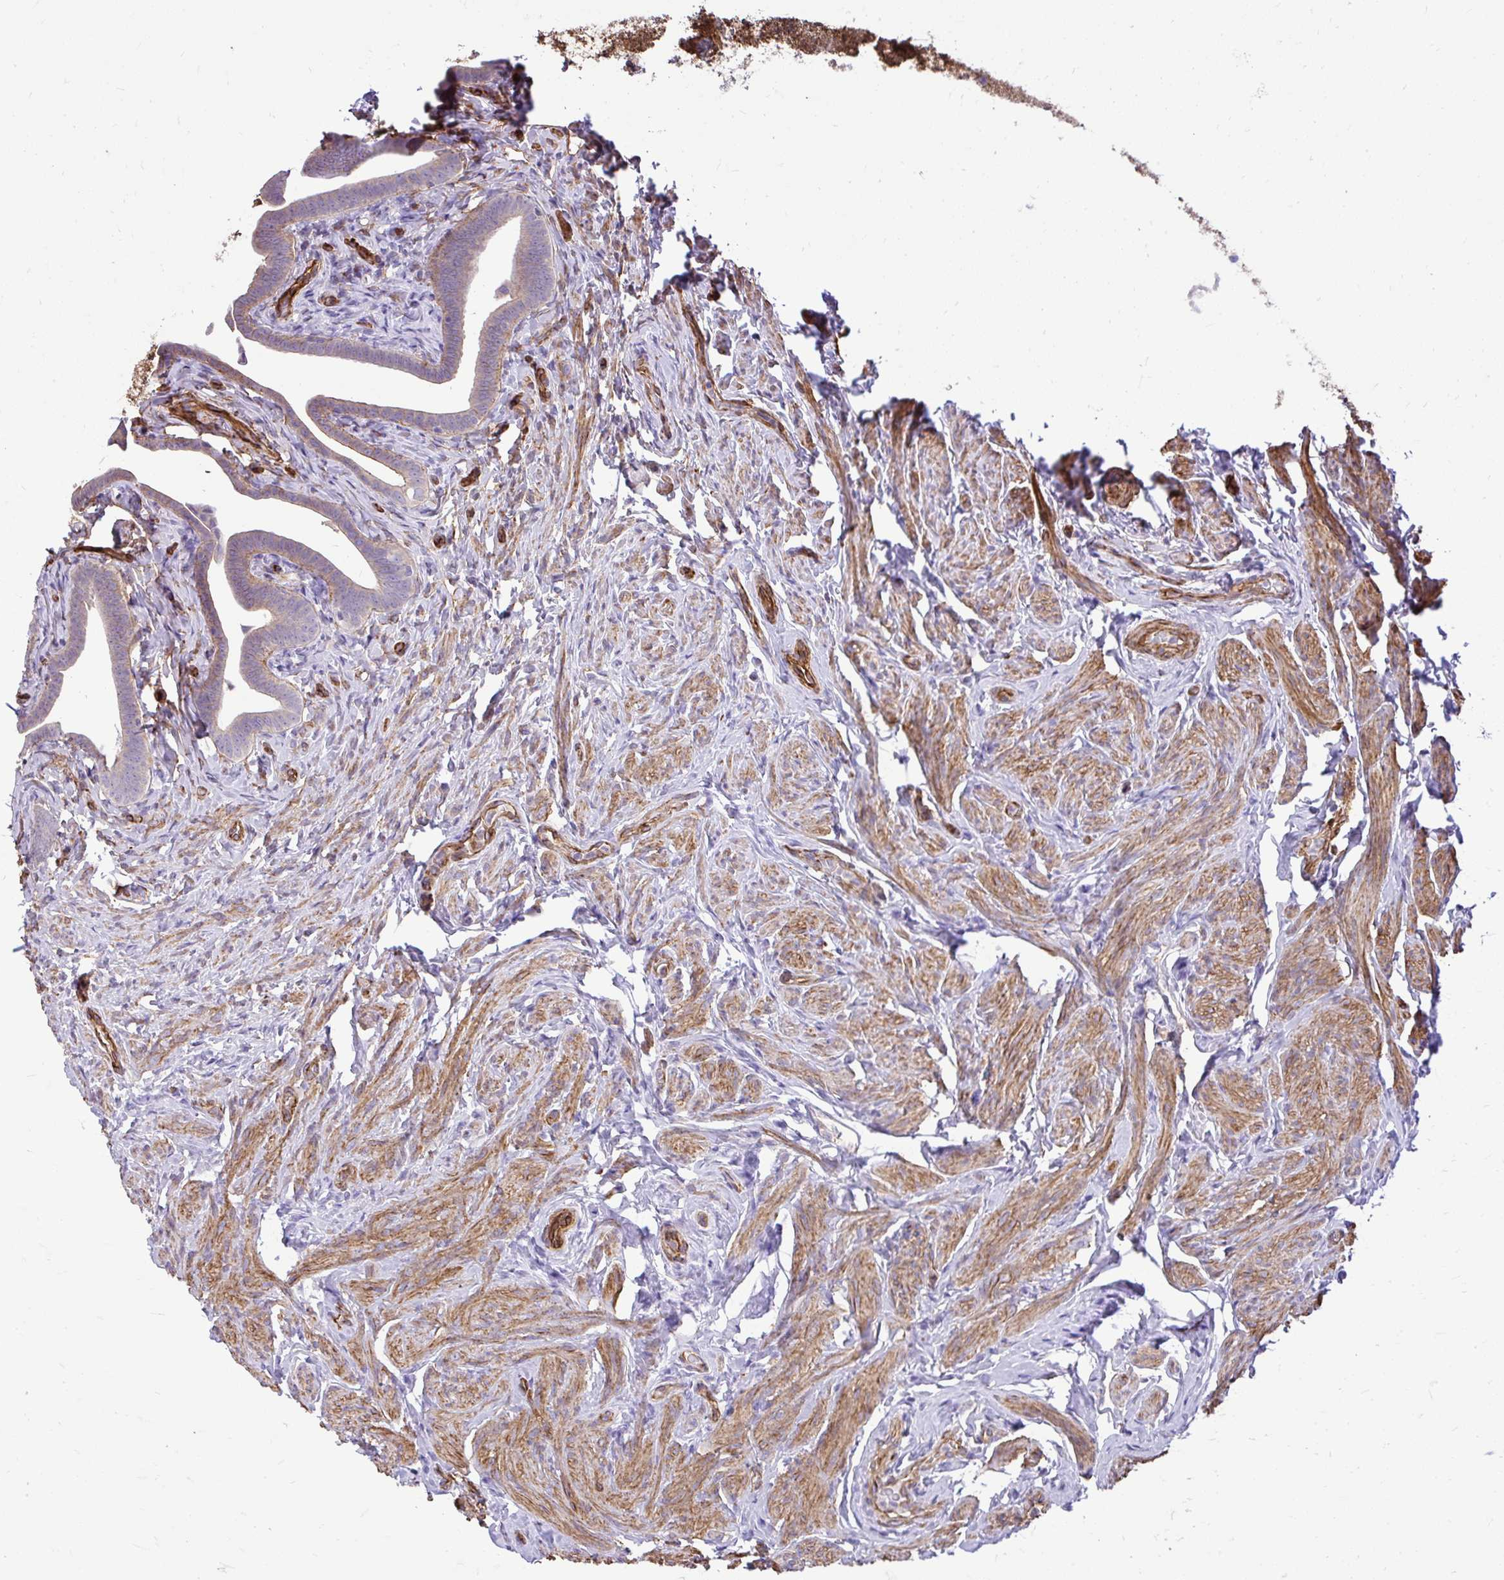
{"staining": {"intensity": "moderate", "quantity": "<25%", "location": "cytoplasmic/membranous"}, "tissue": "fallopian tube", "cell_type": "Glandular cells", "image_type": "normal", "snomed": [{"axis": "morphology", "description": "Normal tissue, NOS"}, {"axis": "topography", "description": "Fallopian tube"}], "caption": "About <25% of glandular cells in unremarkable human fallopian tube exhibit moderate cytoplasmic/membranous protein positivity as visualized by brown immunohistochemical staining.", "gene": "PTPRK", "patient": {"sex": "female", "age": 69}}